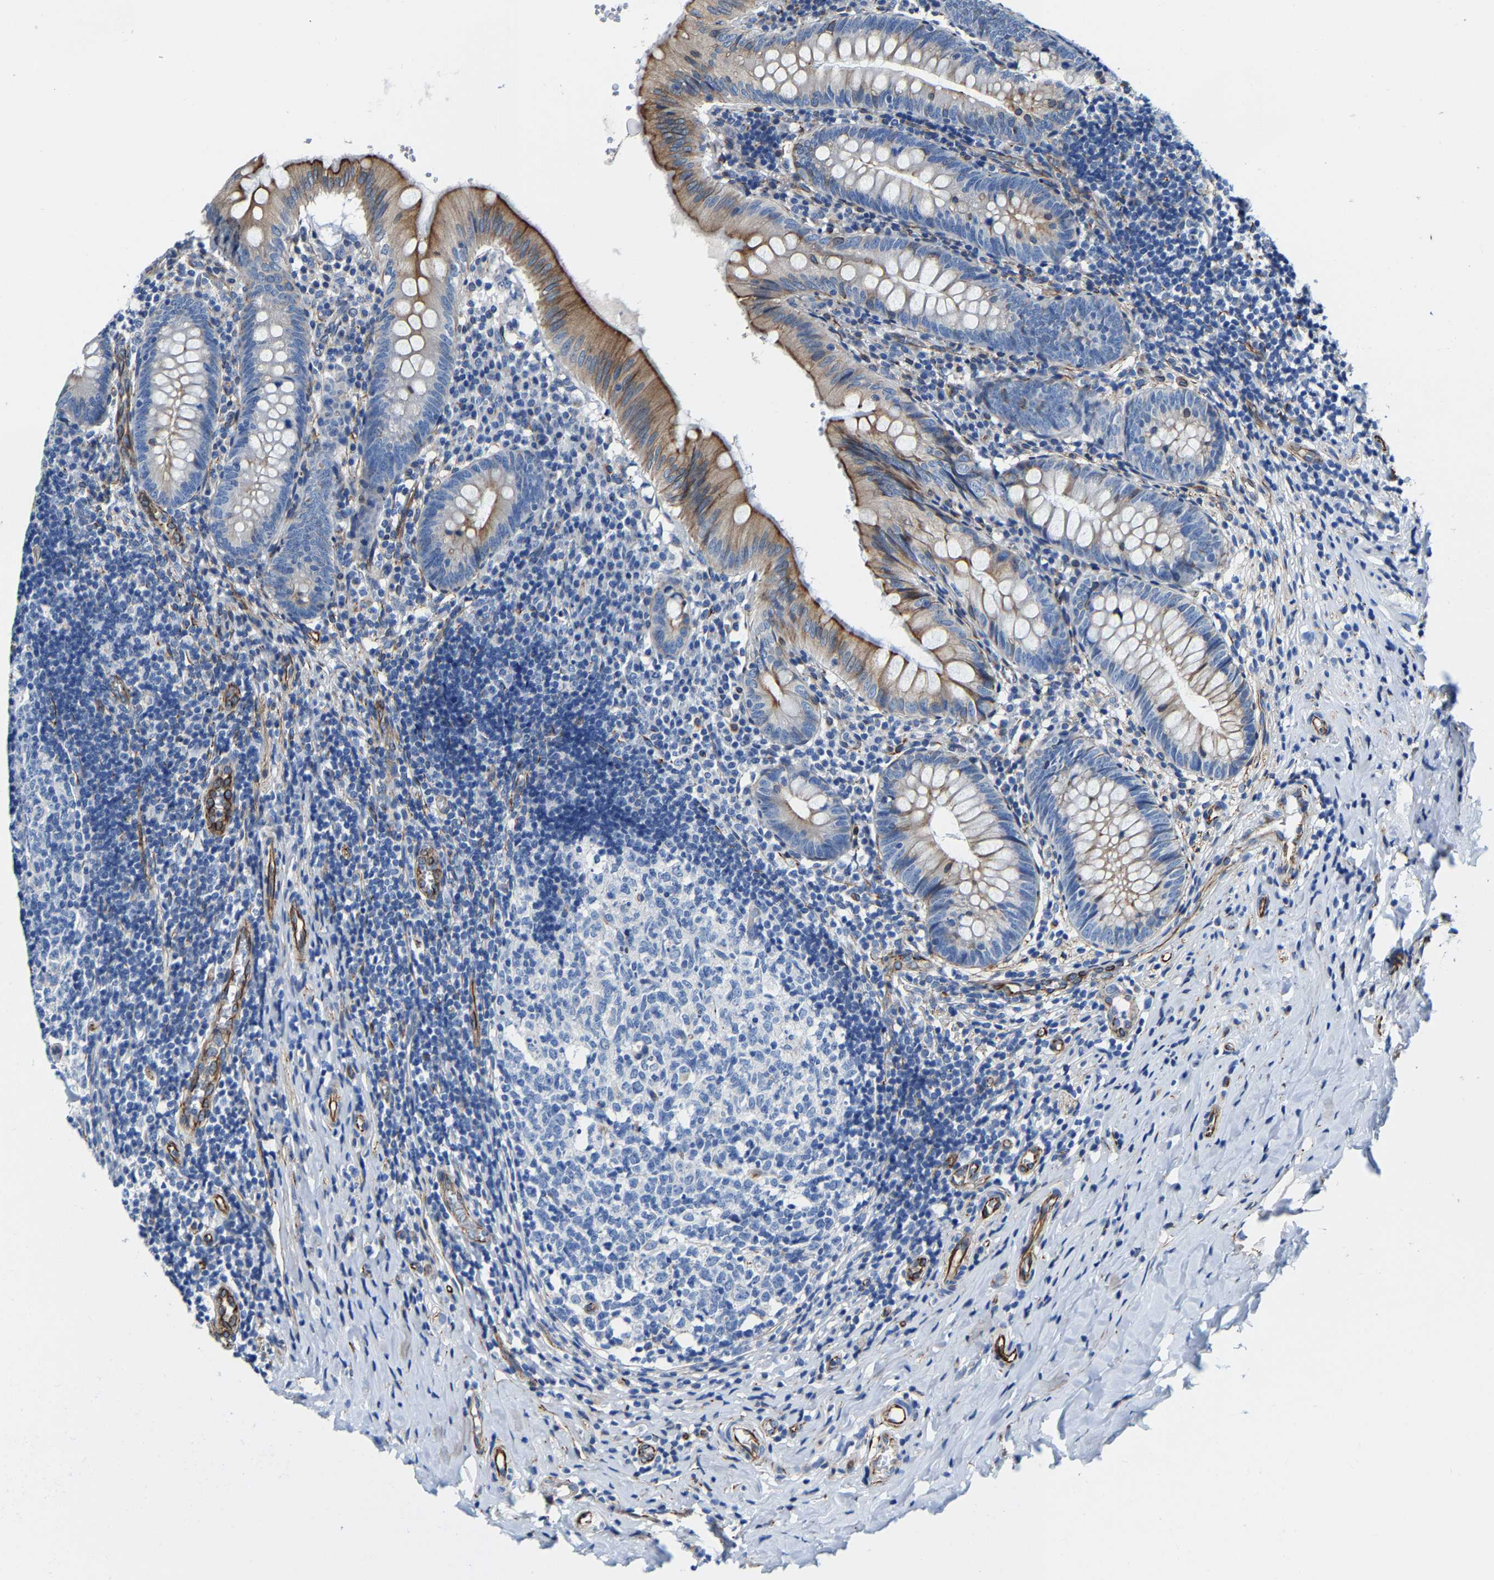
{"staining": {"intensity": "moderate", "quantity": "25%-75%", "location": "cytoplasmic/membranous"}, "tissue": "appendix", "cell_type": "Glandular cells", "image_type": "normal", "snomed": [{"axis": "morphology", "description": "Normal tissue, NOS"}, {"axis": "topography", "description": "Appendix"}], "caption": "Protein staining by IHC displays moderate cytoplasmic/membranous staining in approximately 25%-75% of glandular cells in benign appendix. (DAB (3,3'-diaminobenzidine) IHC, brown staining for protein, blue staining for nuclei).", "gene": "MMEL1", "patient": {"sex": "male", "age": 8}}